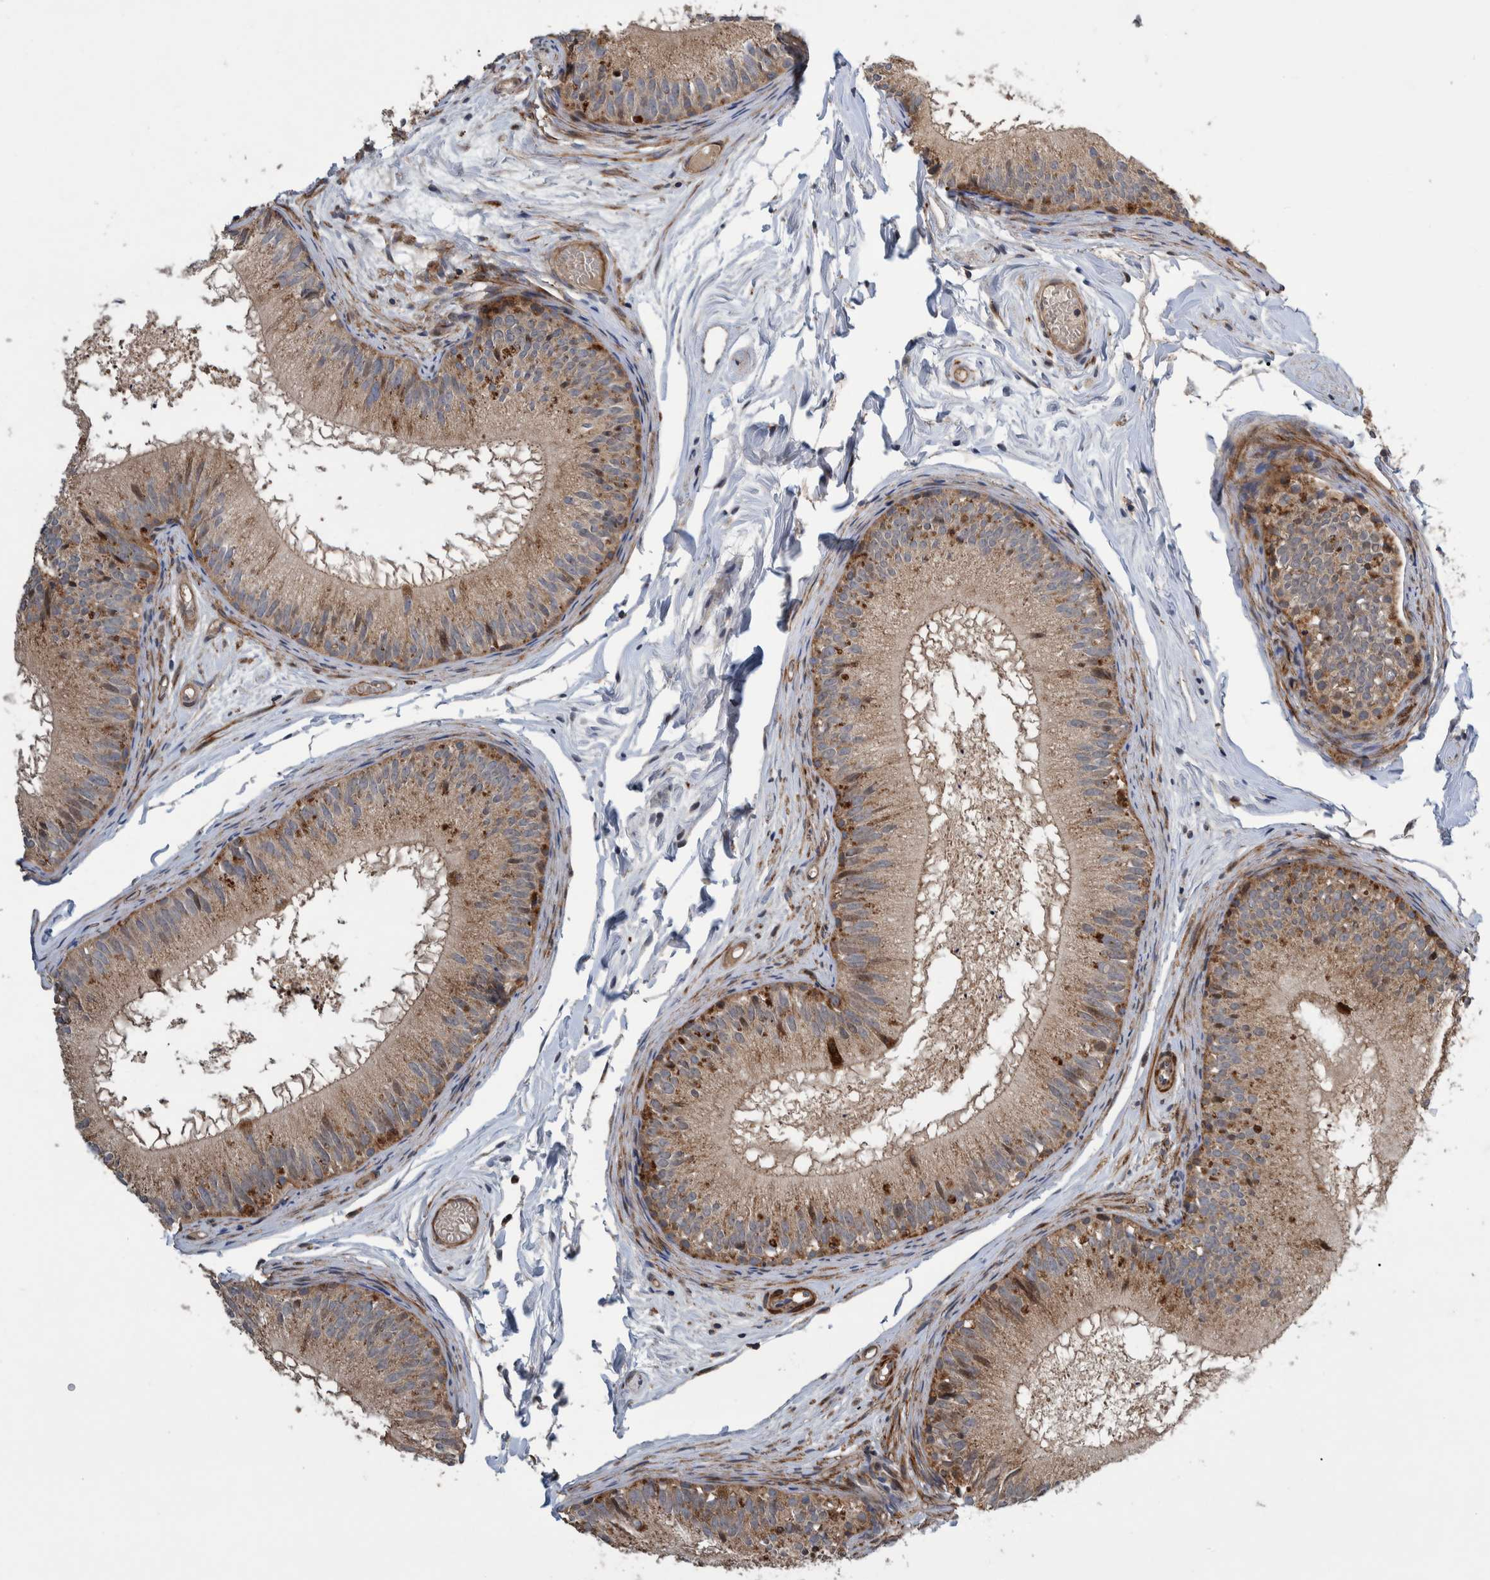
{"staining": {"intensity": "moderate", "quantity": ">75%", "location": "cytoplasmic/membranous"}, "tissue": "epididymis", "cell_type": "Glandular cells", "image_type": "normal", "snomed": [{"axis": "morphology", "description": "Normal tissue, NOS"}, {"axis": "topography", "description": "Epididymis"}], "caption": "Moderate cytoplasmic/membranous positivity for a protein is appreciated in about >75% of glandular cells of benign epididymis using immunohistochemistry.", "gene": "GRPEL2", "patient": {"sex": "male", "age": 46}}